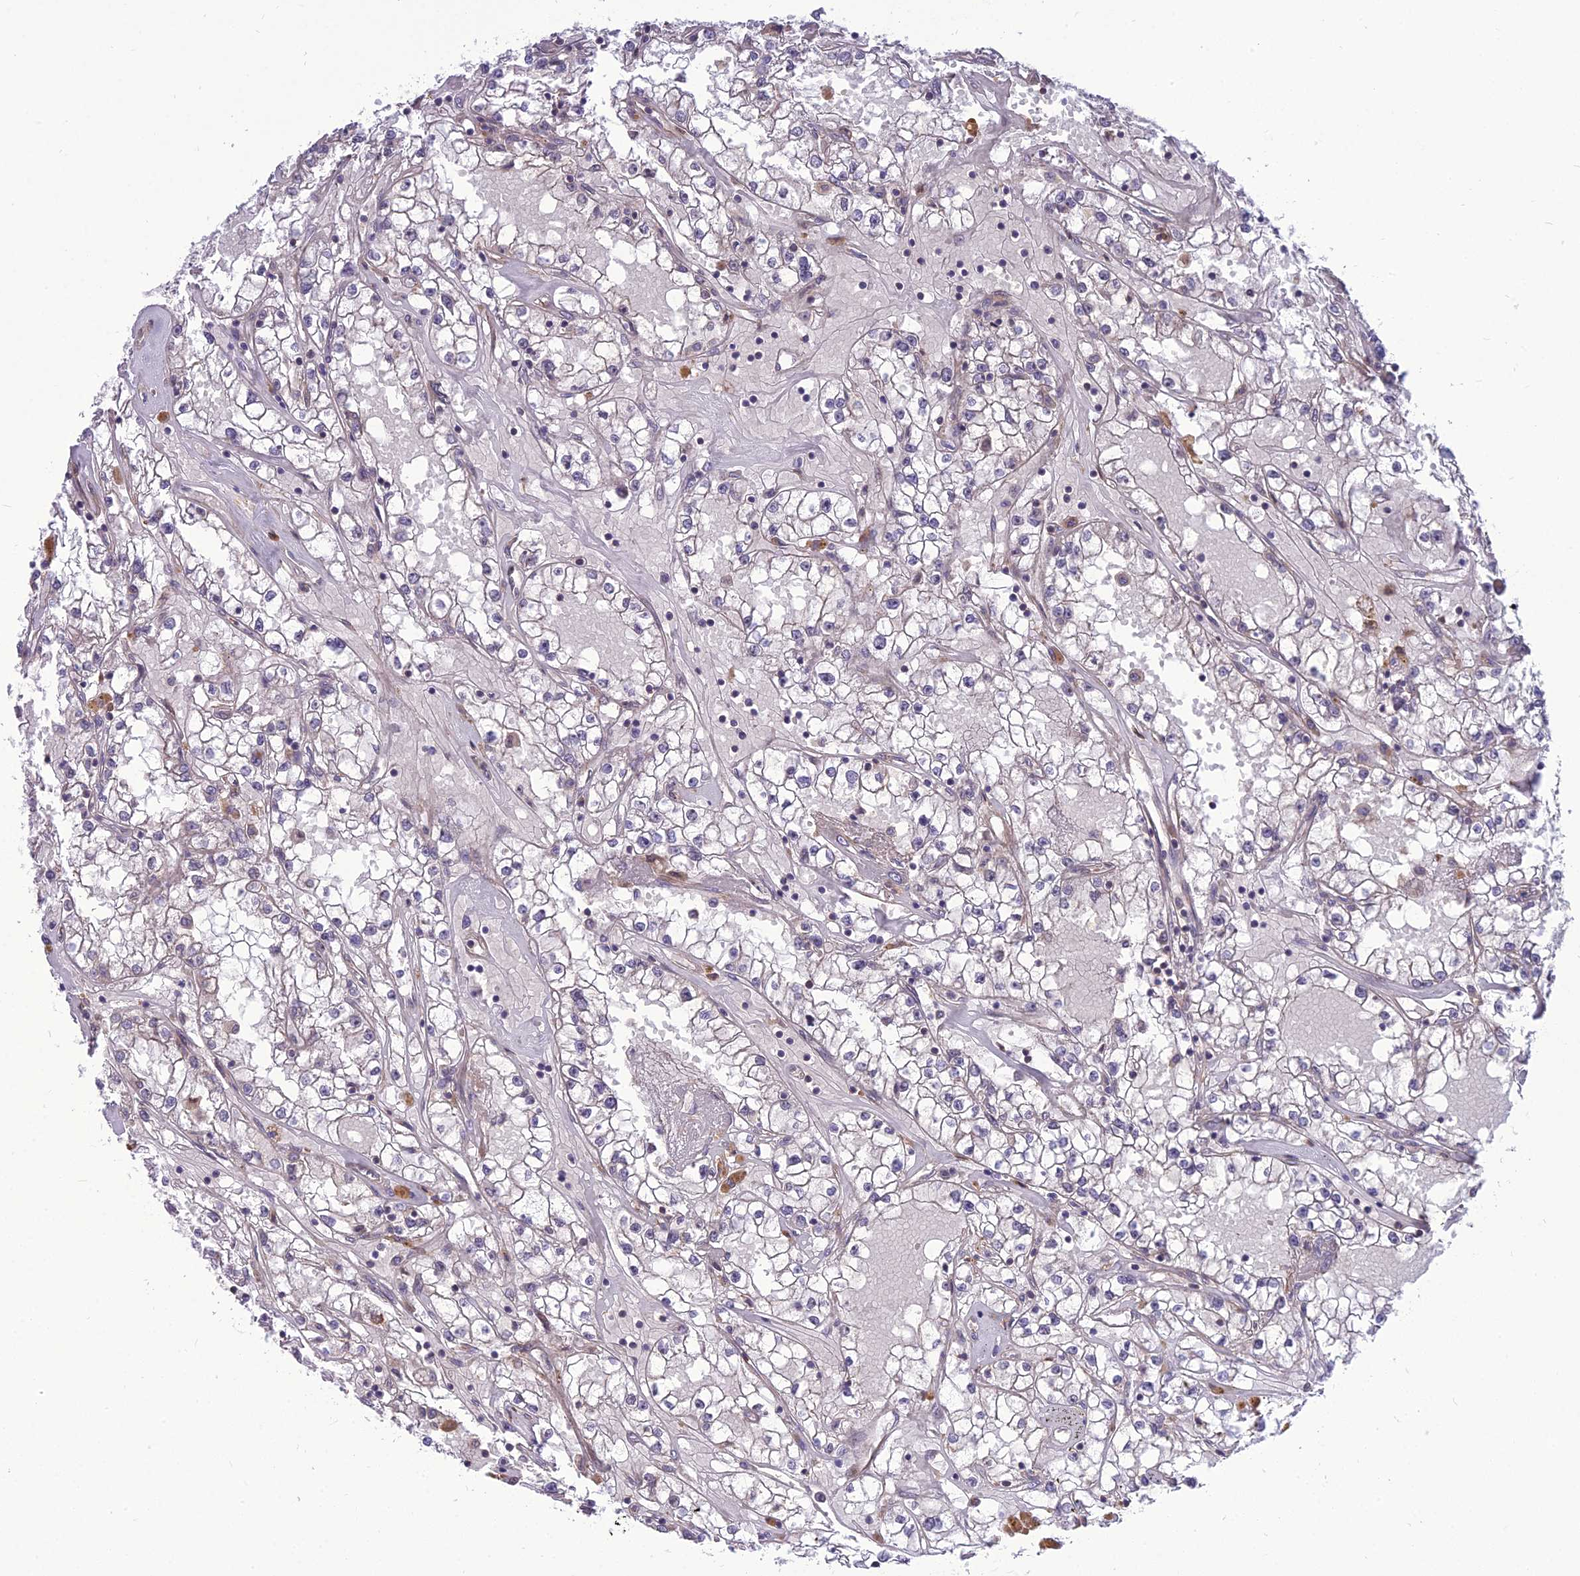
{"staining": {"intensity": "negative", "quantity": "none", "location": "none"}, "tissue": "renal cancer", "cell_type": "Tumor cells", "image_type": "cancer", "snomed": [{"axis": "morphology", "description": "Adenocarcinoma, NOS"}, {"axis": "topography", "description": "Kidney"}], "caption": "Immunohistochemical staining of adenocarcinoma (renal) shows no significant positivity in tumor cells.", "gene": "TSPYL2", "patient": {"sex": "male", "age": 56}}